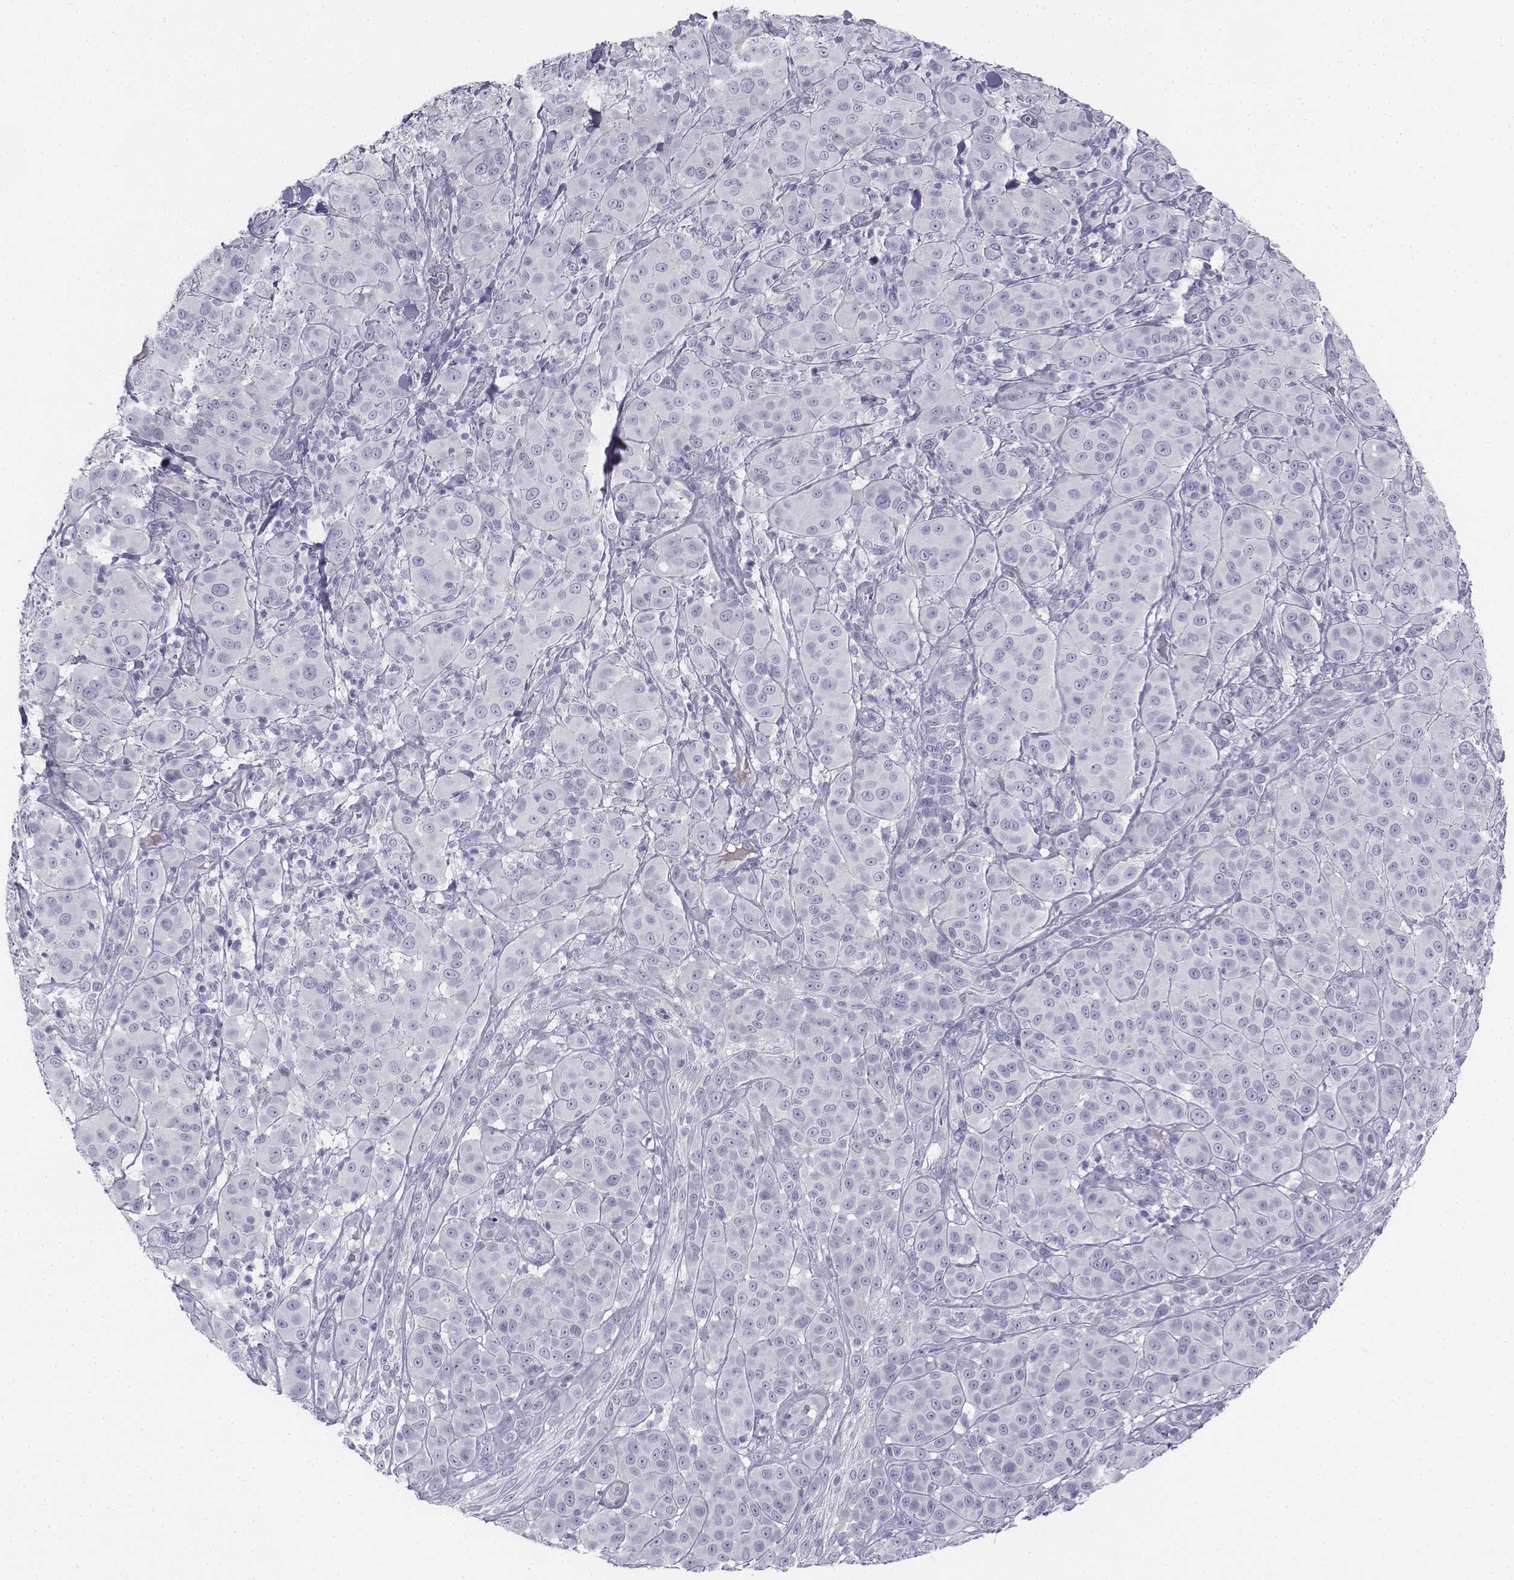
{"staining": {"intensity": "negative", "quantity": "none", "location": "none"}, "tissue": "melanoma", "cell_type": "Tumor cells", "image_type": "cancer", "snomed": [{"axis": "morphology", "description": "Malignant melanoma, NOS"}, {"axis": "topography", "description": "Skin"}], "caption": "This is an IHC histopathology image of malignant melanoma. There is no staining in tumor cells.", "gene": "TH", "patient": {"sex": "female", "age": 87}}